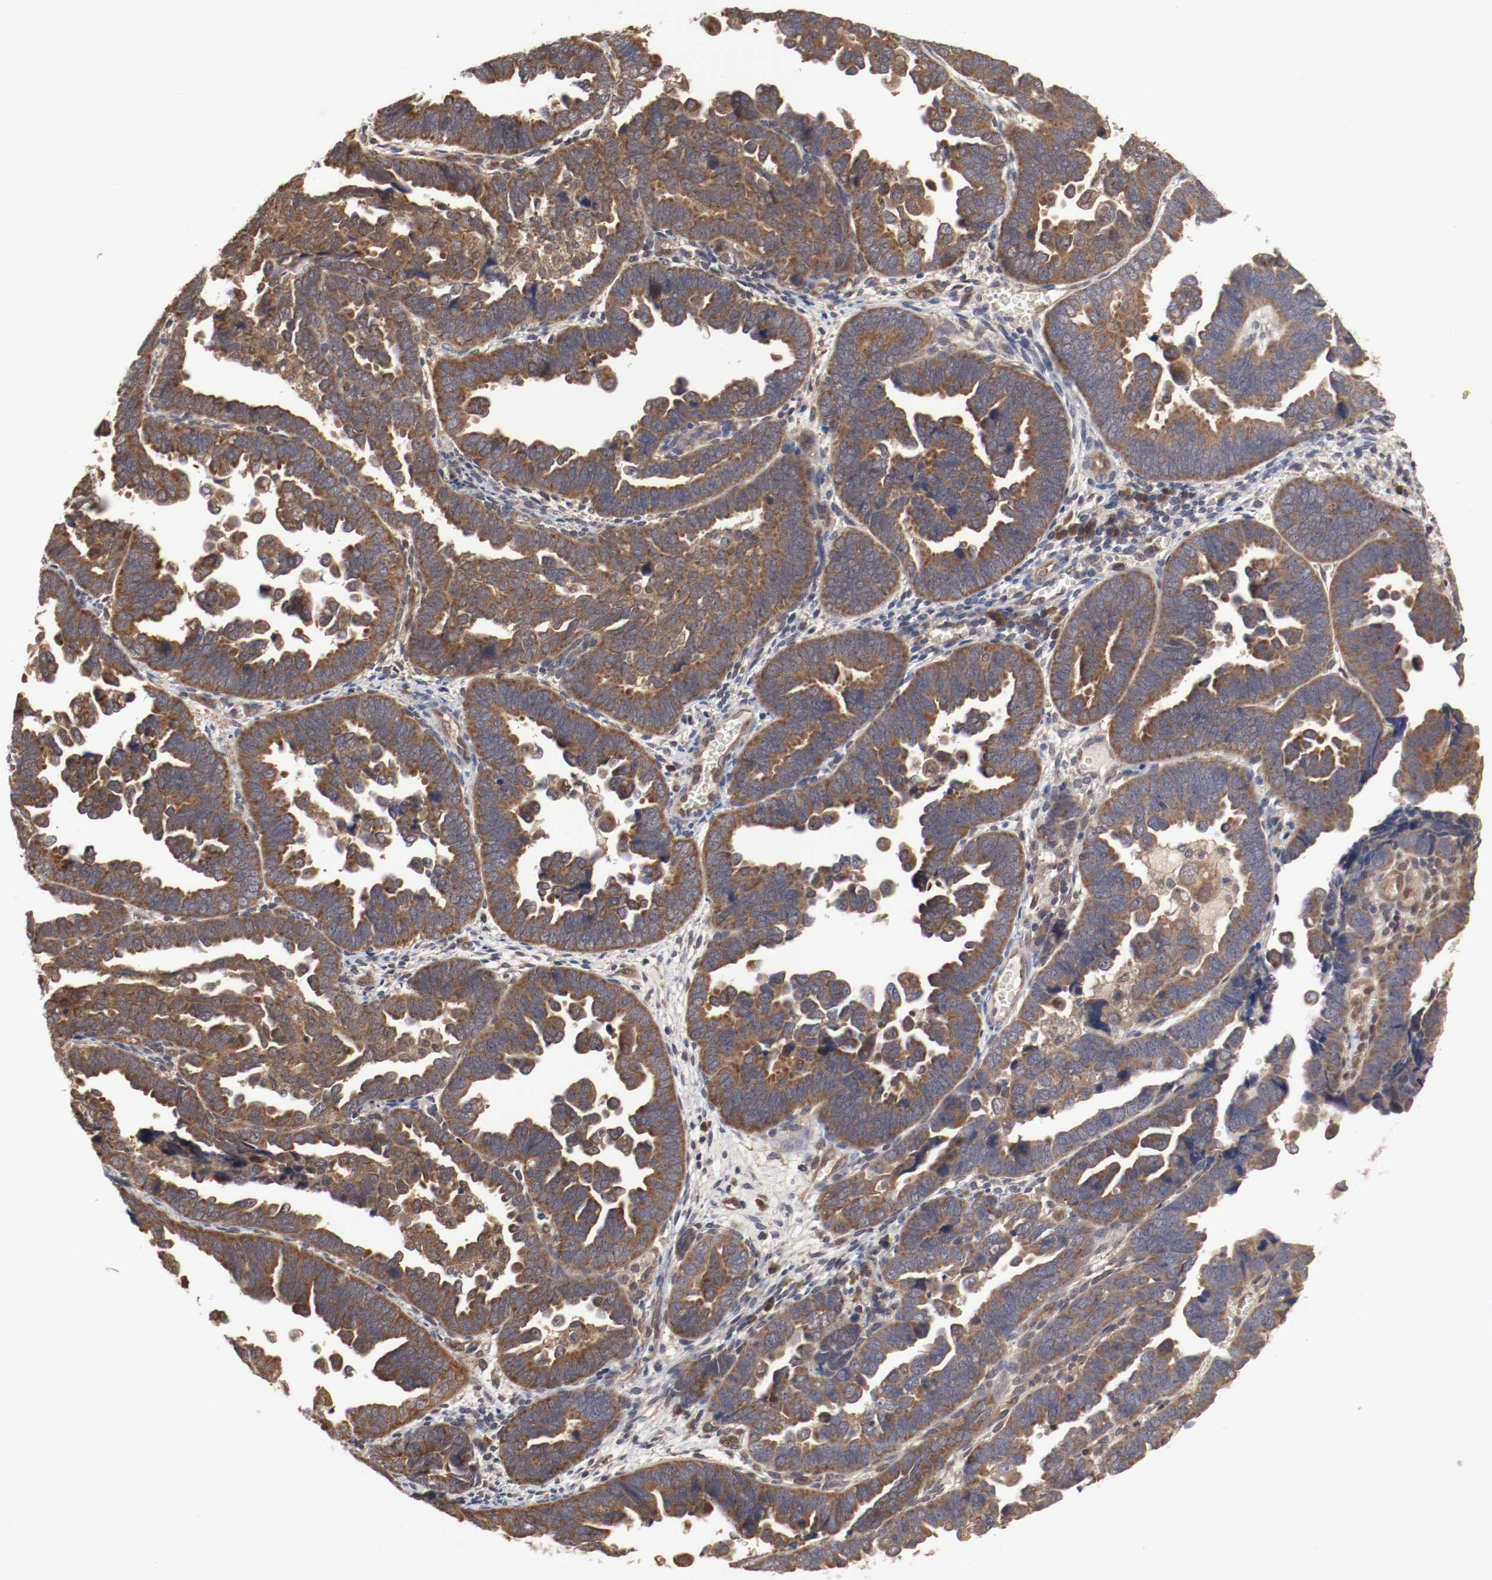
{"staining": {"intensity": "moderate", "quantity": ">75%", "location": "cytoplasmic/membranous"}, "tissue": "endometrial cancer", "cell_type": "Tumor cells", "image_type": "cancer", "snomed": [{"axis": "morphology", "description": "Adenocarcinoma, NOS"}, {"axis": "topography", "description": "Endometrium"}], "caption": "Endometrial adenocarcinoma stained with a protein marker shows moderate staining in tumor cells.", "gene": "AFG3L2", "patient": {"sex": "female", "age": 75}}